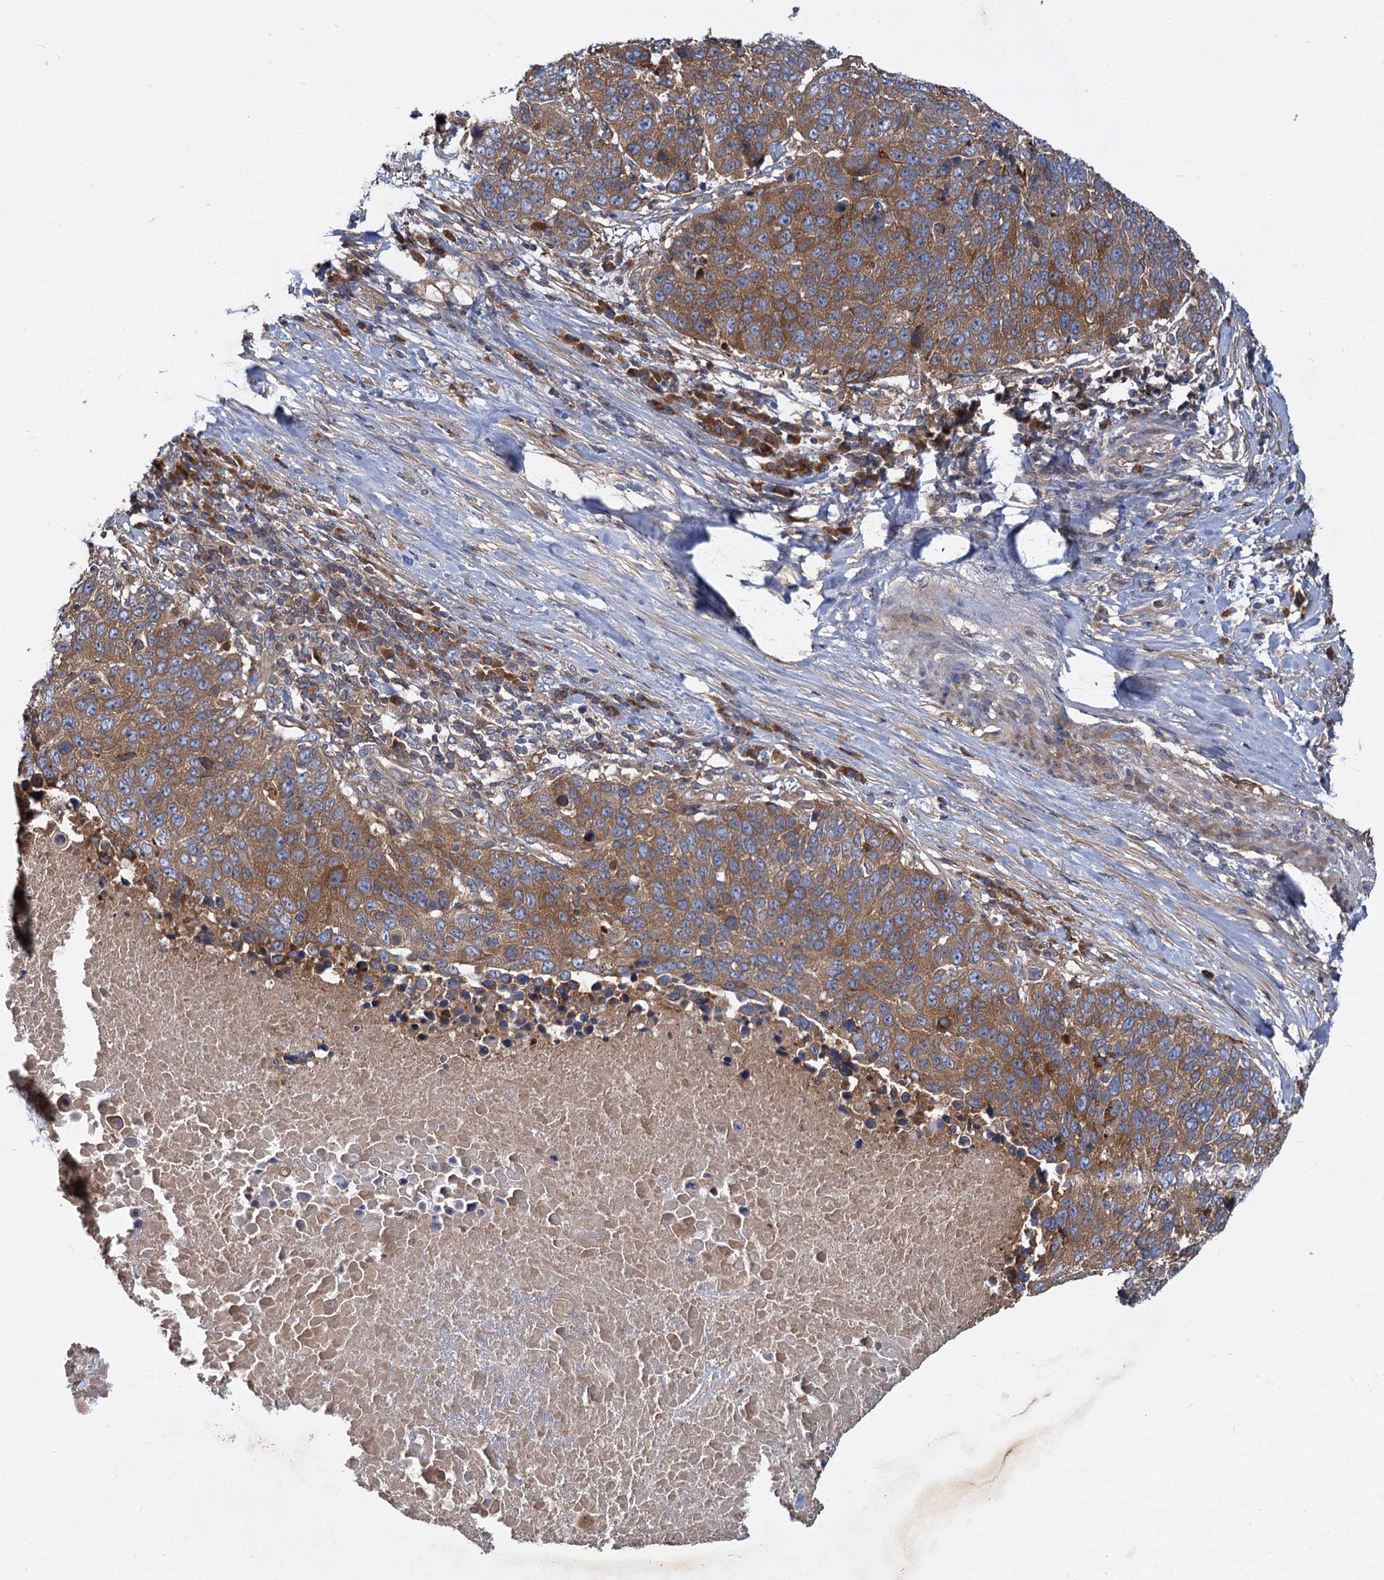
{"staining": {"intensity": "strong", "quantity": ">75%", "location": "cytoplasmic/membranous"}, "tissue": "lung cancer", "cell_type": "Tumor cells", "image_type": "cancer", "snomed": [{"axis": "morphology", "description": "Normal tissue, NOS"}, {"axis": "morphology", "description": "Squamous cell carcinoma, NOS"}, {"axis": "topography", "description": "Lymph node"}, {"axis": "topography", "description": "Lung"}], "caption": "Tumor cells show high levels of strong cytoplasmic/membranous staining in about >75% of cells in human lung squamous cell carcinoma. (IHC, brightfield microscopy, high magnification).", "gene": "ALKBH7", "patient": {"sex": "male", "age": 66}}